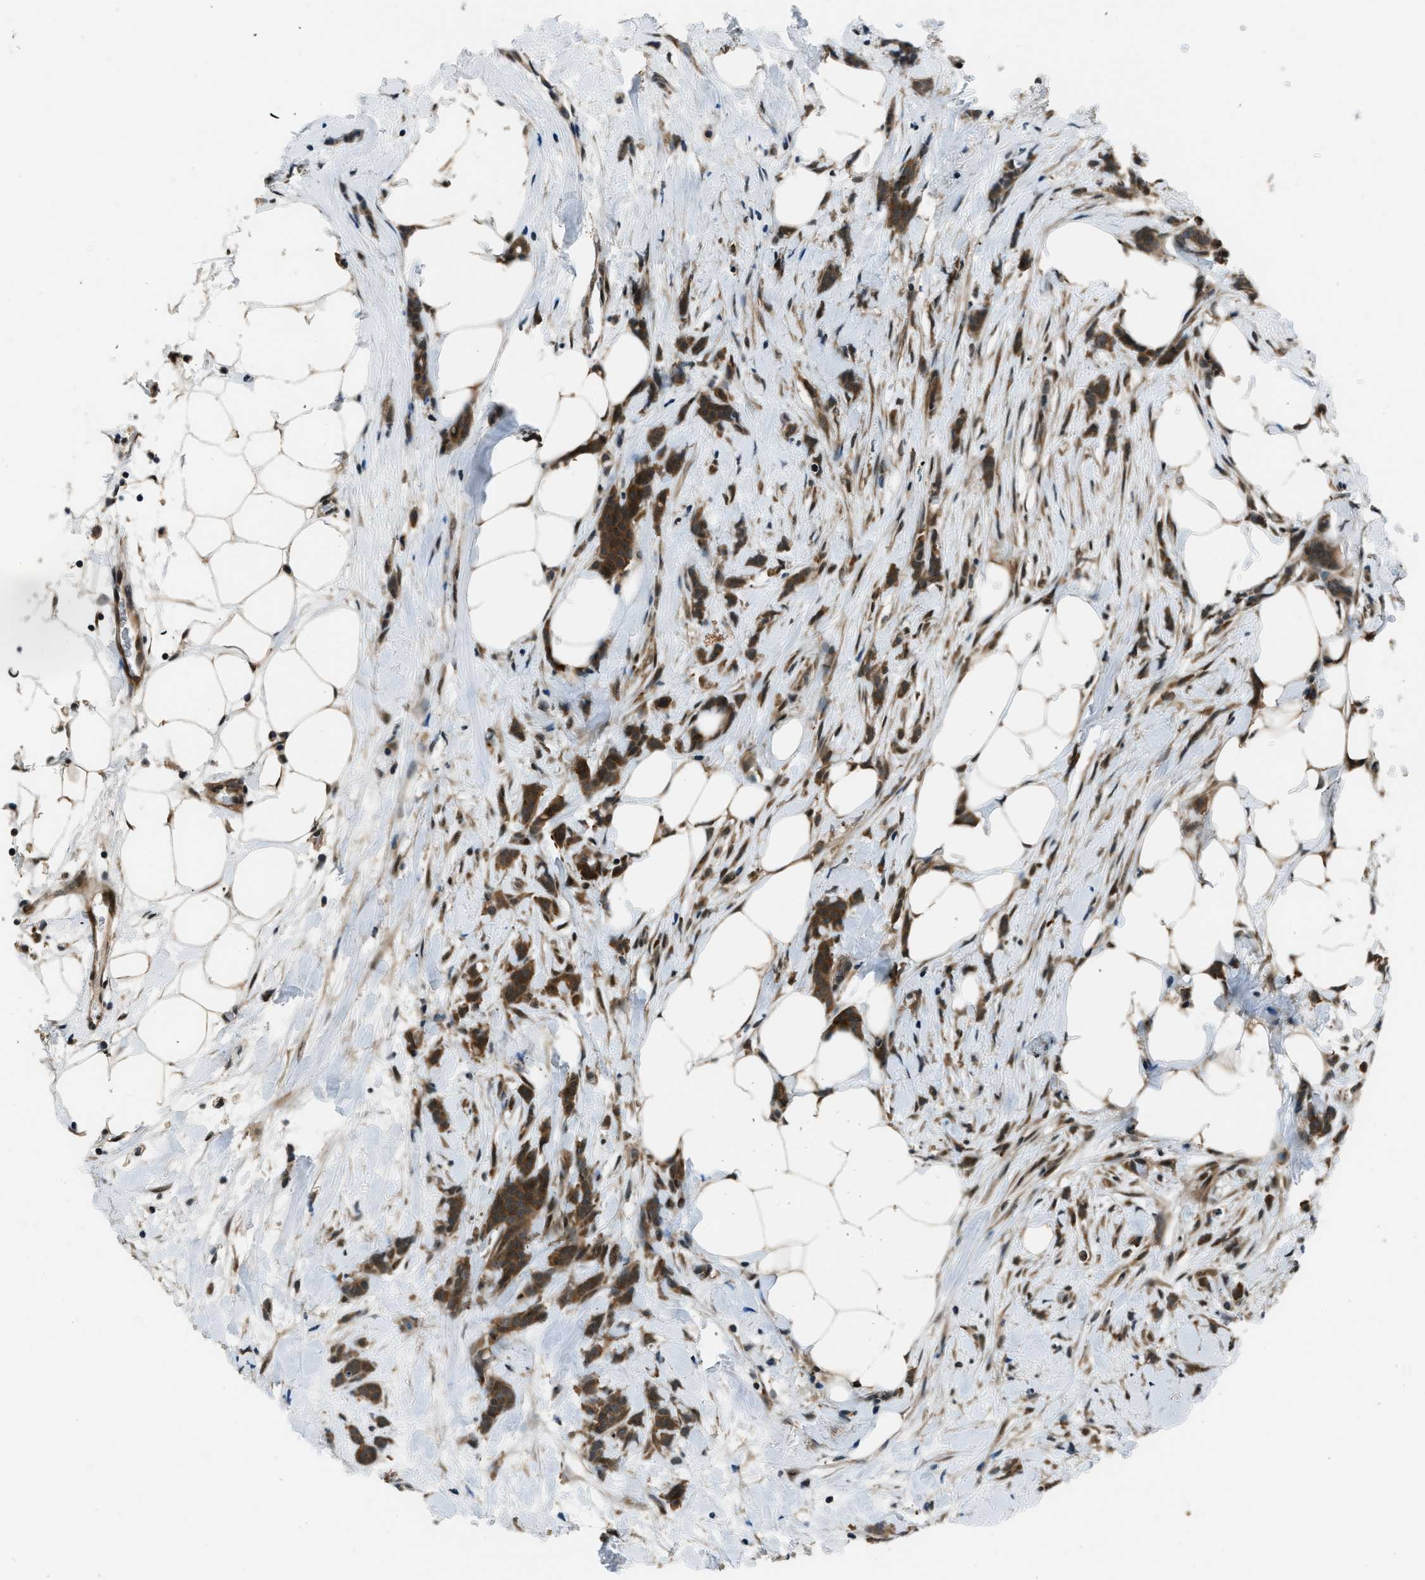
{"staining": {"intensity": "moderate", "quantity": ">75%", "location": "cytoplasmic/membranous"}, "tissue": "breast cancer", "cell_type": "Tumor cells", "image_type": "cancer", "snomed": [{"axis": "morphology", "description": "Lobular carcinoma, in situ"}, {"axis": "morphology", "description": "Lobular carcinoma"}, {"axis": "topography", "description": "Breast"}], "caption": "Brown immunohistochemical staining in lobular carcinoma in situ (breast) reveals moderate cytoplasmic/membranous positivity in about >75% of tumor cells.", "gene": "NUDCD3", "patient": {"sex": "female", "age": 41}}